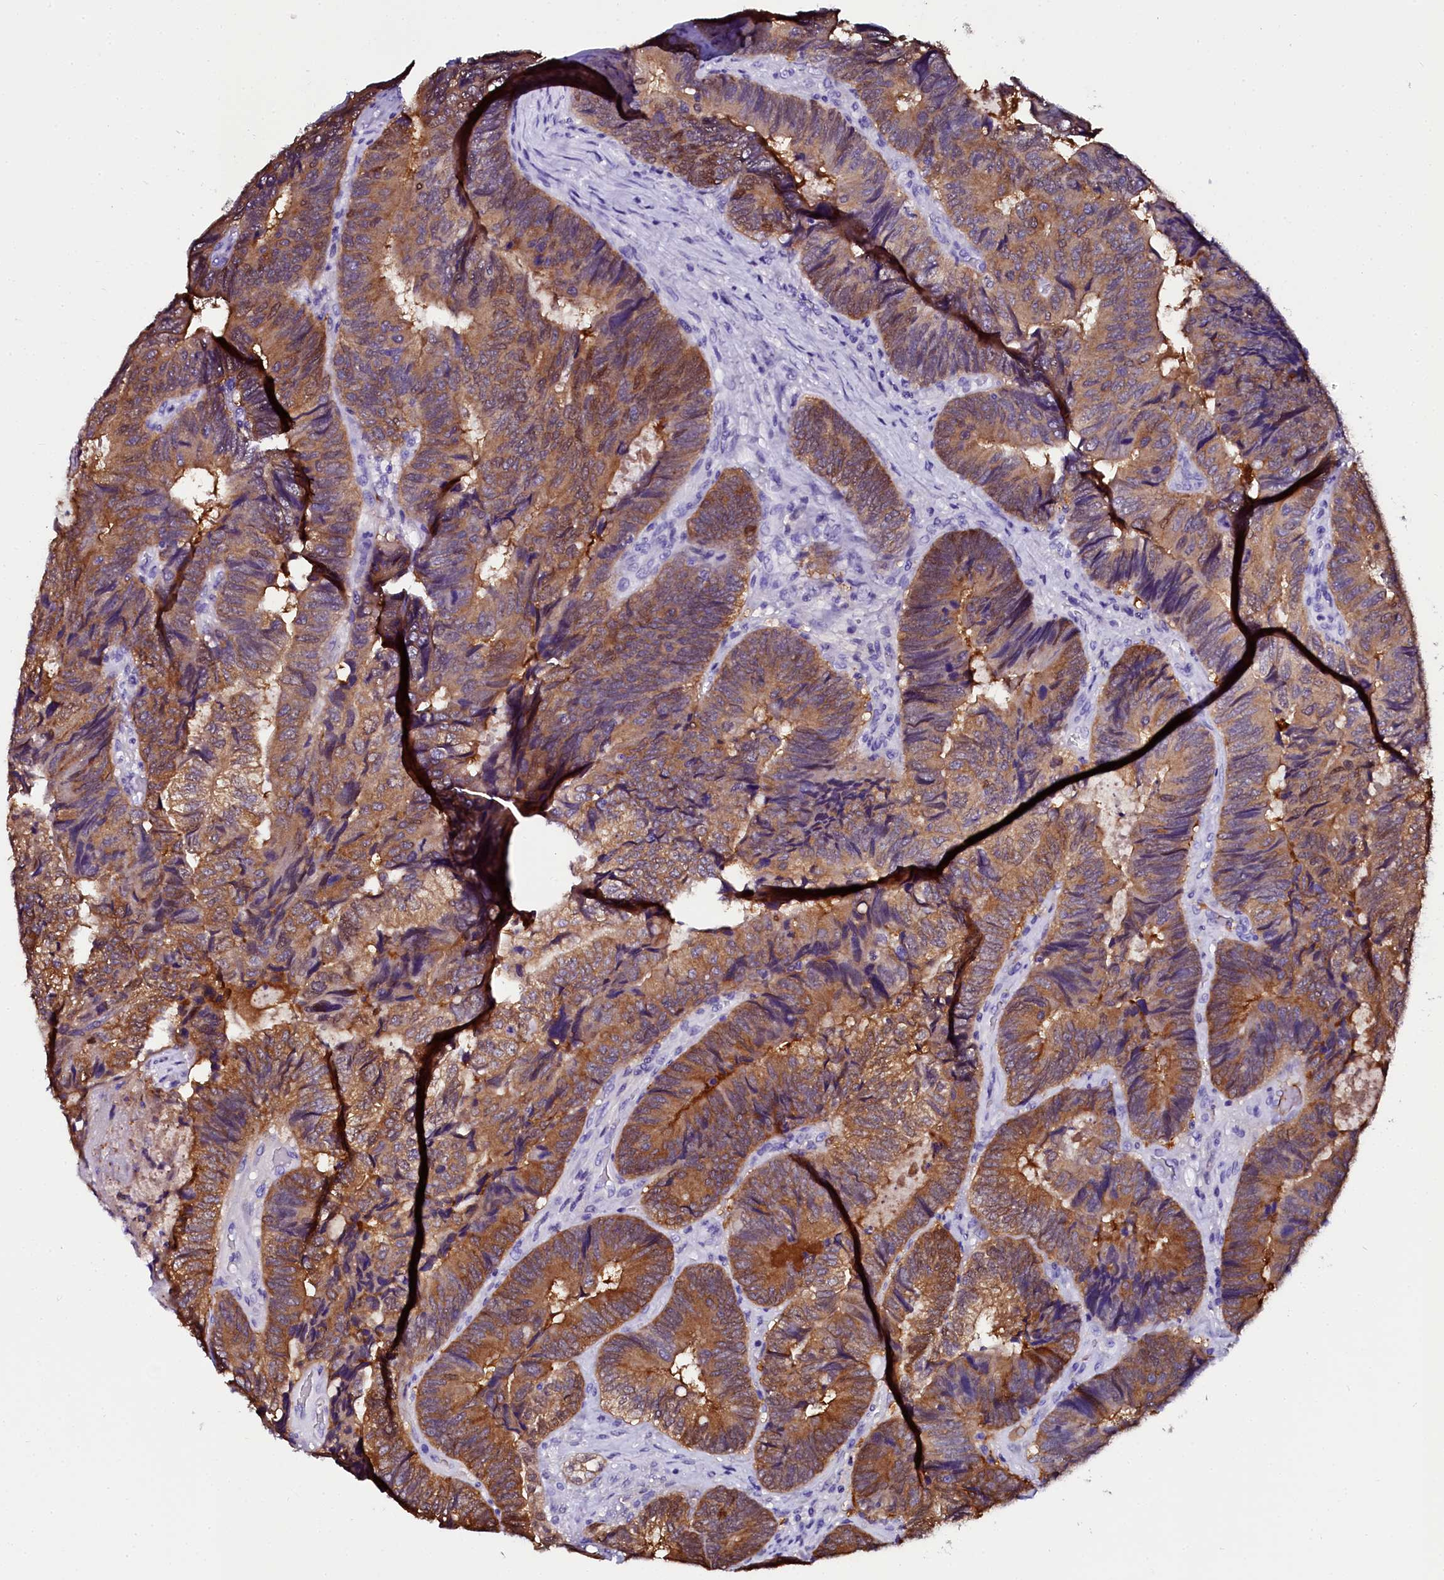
{"staining": {"intensity": "moderate", "quantity": ">75%", "location": "cytoplasmic/membranous"}, "tissue": "colorectal cancer", "cell_type": "Tumor cells", "image_type": "cancer", "snomed": [{"axis": "morphology", "description": "Adenocarcinoma, NOS"}, {"axis": "topography", "description": "Colon"}], "caption": "An image of human adenocarcinoma (colorectal) stained for a protein shows moderate cytoplasmic/membranous brown staining in tumor cells.", "gene": "SORD", "patient": {"sex": "female", "age": 67}}